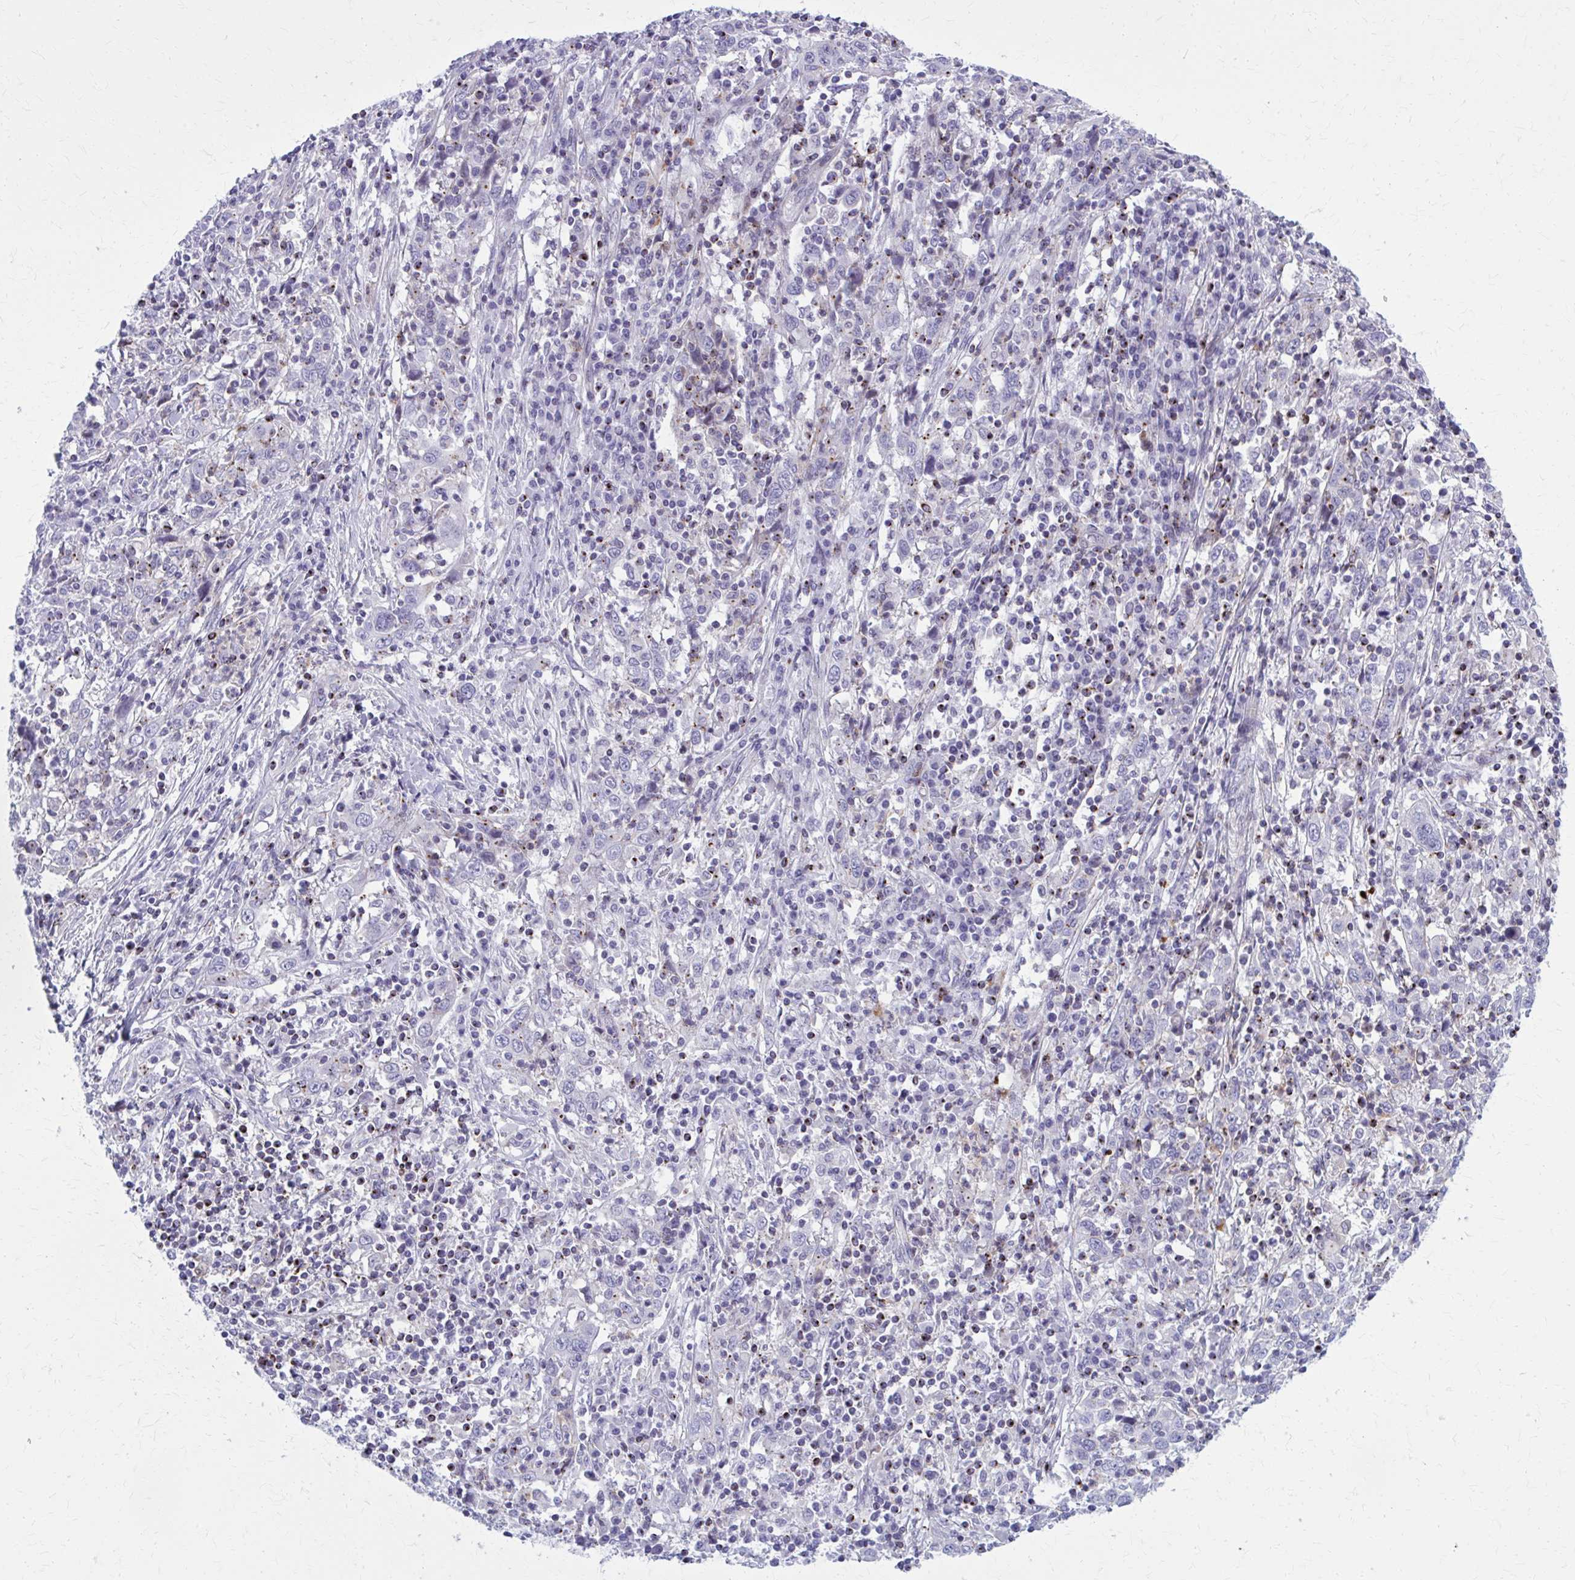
{"staining": {"intensity": "negative", "quantity": "none", "location": "none"}, "tissue": "cervical cancer", "cell_type": "Tumor cells", "image_type": "cancer", "snomed": [{"axis": "morphology", "description": "Squamous cell carcinoma, NOS"}, {"axis": "topography", "description": "Cervix"}], "caption": "Cervical cancer stained for a protein using IHC exhibits no positivity tumor cells.", "gene": "PEDS1", "patient": {"sex": "female", "age": 46}}